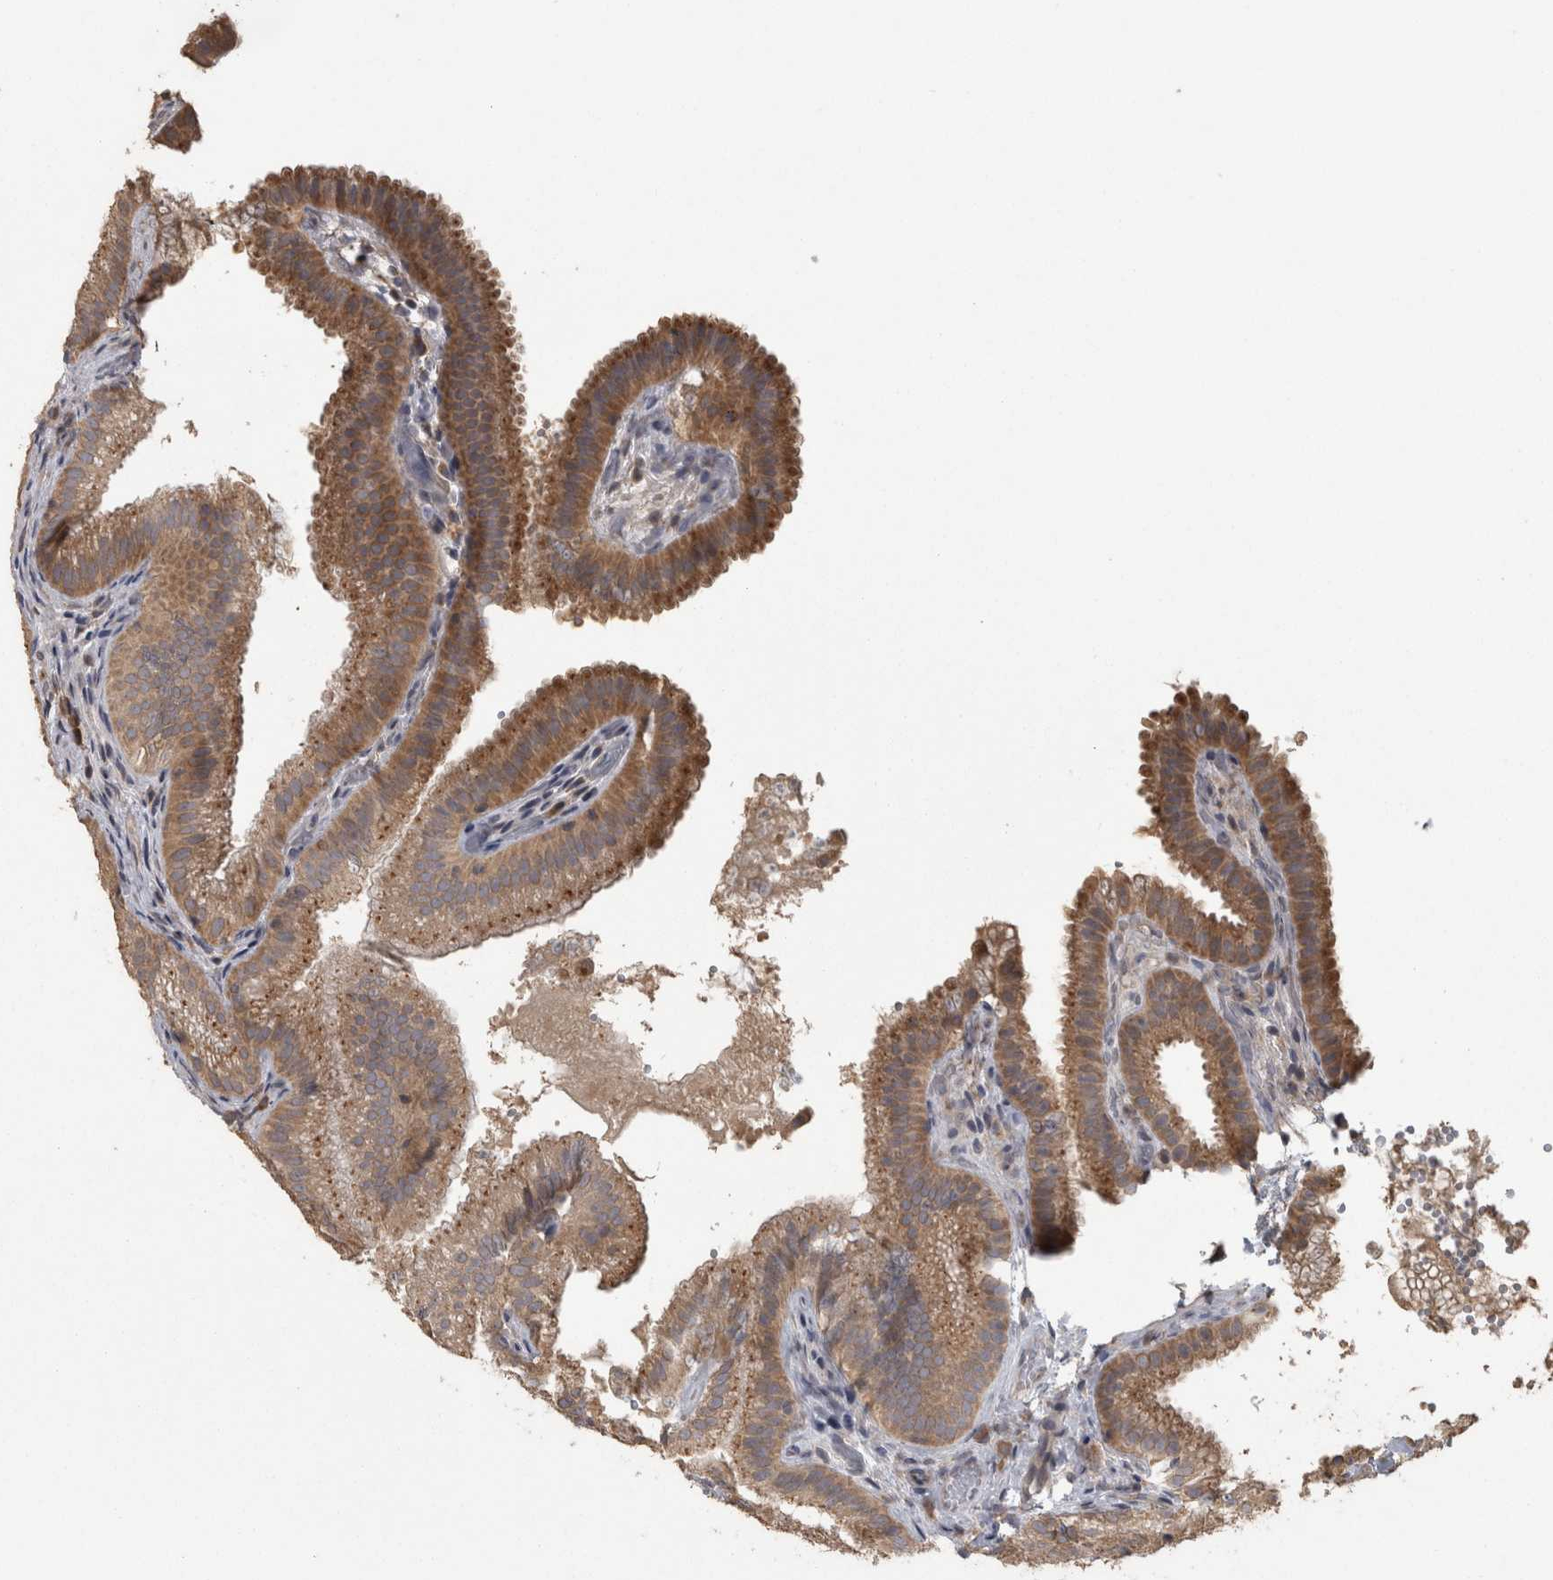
{"staining": {"intensity": "moderate", "quantity": ">75%", "location": "cytoplasmic/membranous"}, "tissue": "gallbladder", "cell_type": "Glandular cells", "image_type": "normal", "snomed": [{"axis": "morphology", "description": "Normal tissue, NOS"}, {"axis": "topography", "description": "Gallbladder"}], "caption": "Normal gallbladder exhibits moderate cytoplasmic/membranous positivity in about >75% of glandular cells, visualized by immunohistochemistry. (IHC, brightfield microscopy, high magnification).", "gene": "RAB29", "patient": {"sex": "female", "age": 30}}